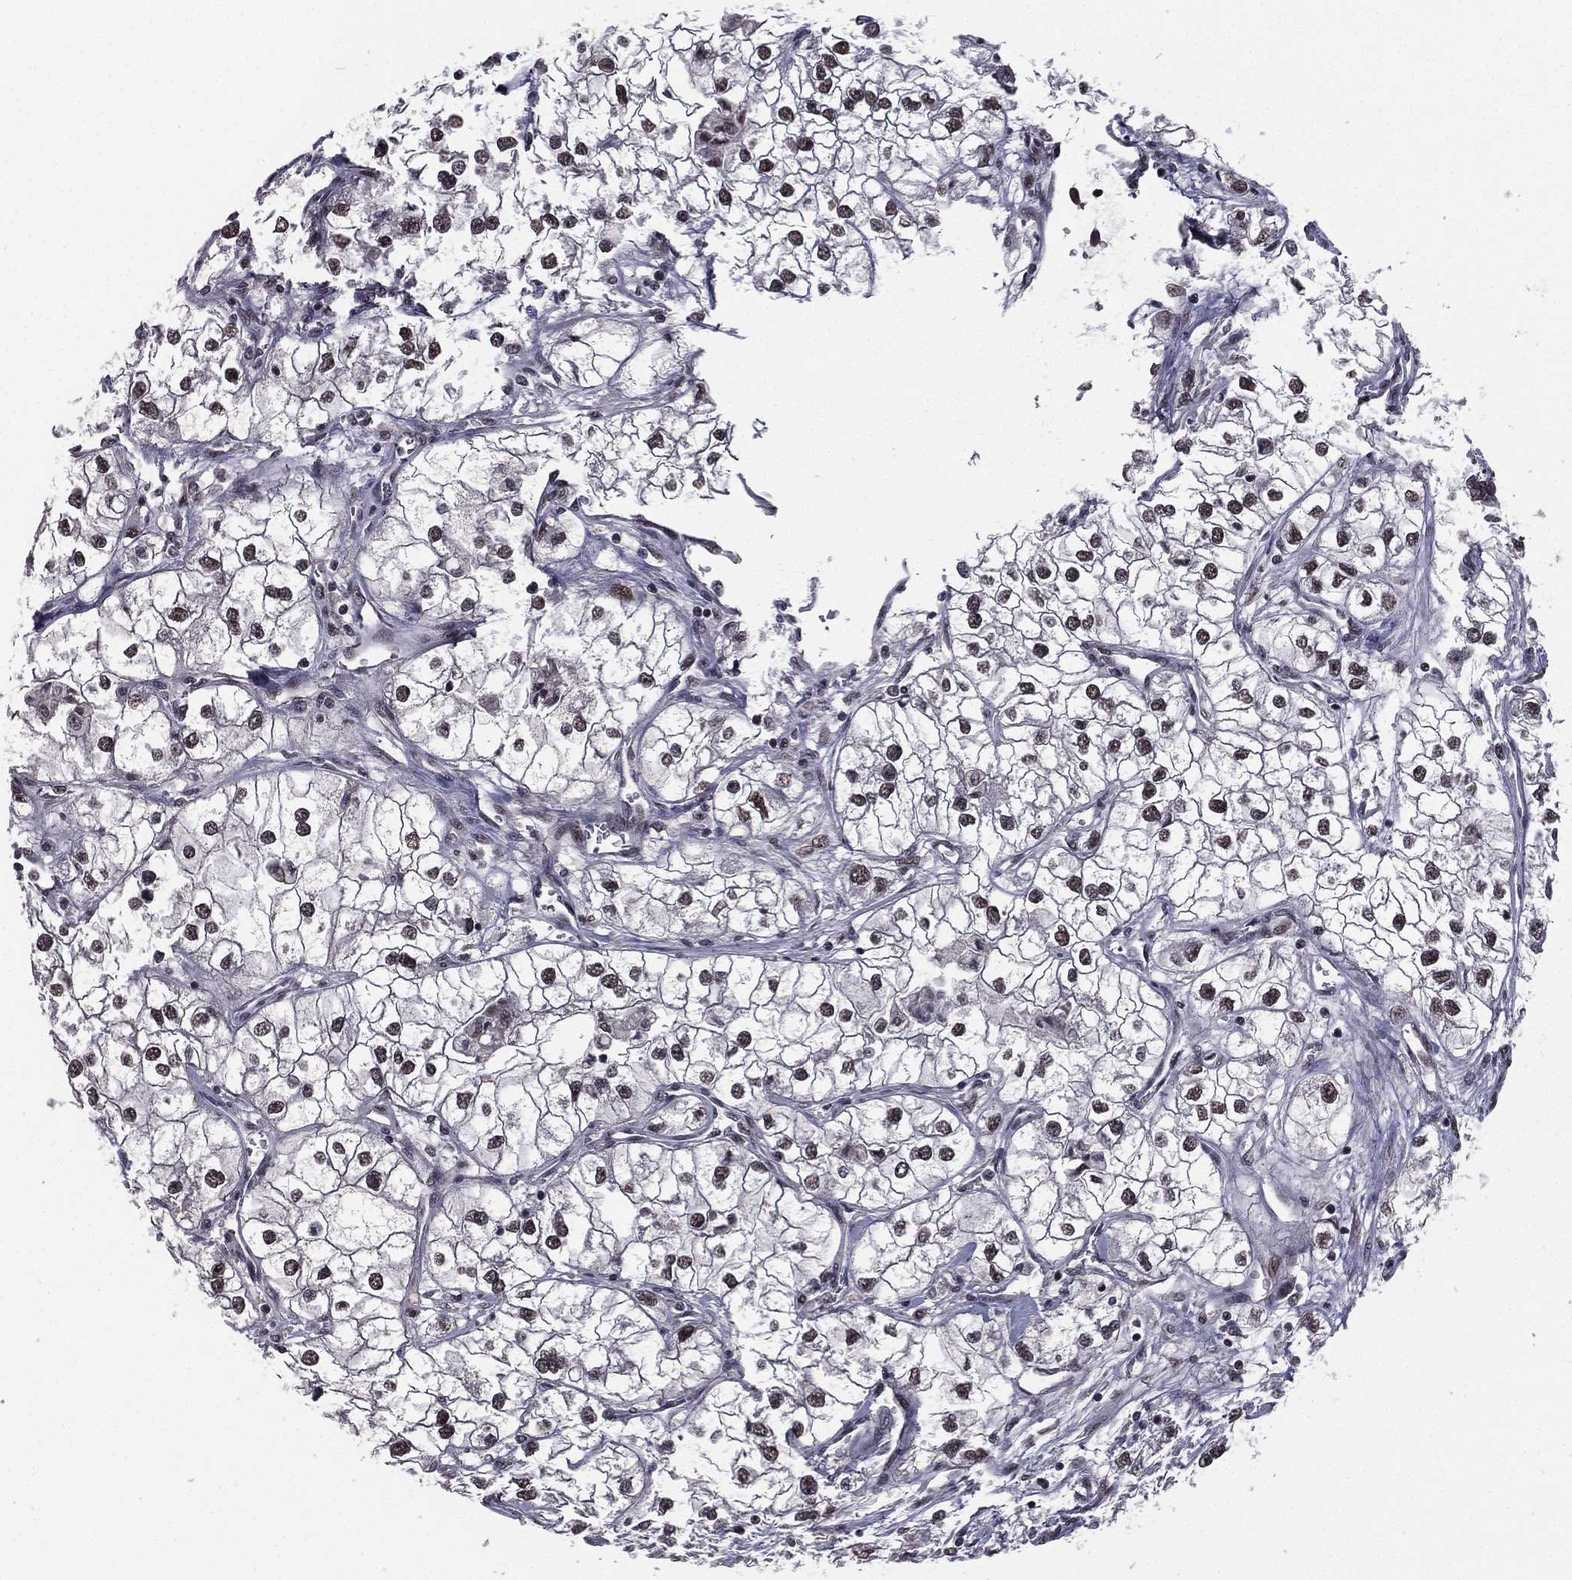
{"staining": {"intensity": "negative", "quantity": "none", "location": "none"}, "tissue": "renal cancer", "cell_type": "Tumor cells", "image_type": "cancer", "snomed": [{"axis": "morphology", "description": "Adenocarcinoma, NOS"}, {"axis": "topography", "description": "Kidney"}], "caption": "Adenocarcinoma (renal) stained for a protein using immunohistochemistry shows no expression tumor cells.", "gene": "RARB", "patient": {"sex": "male", "age": 59}}